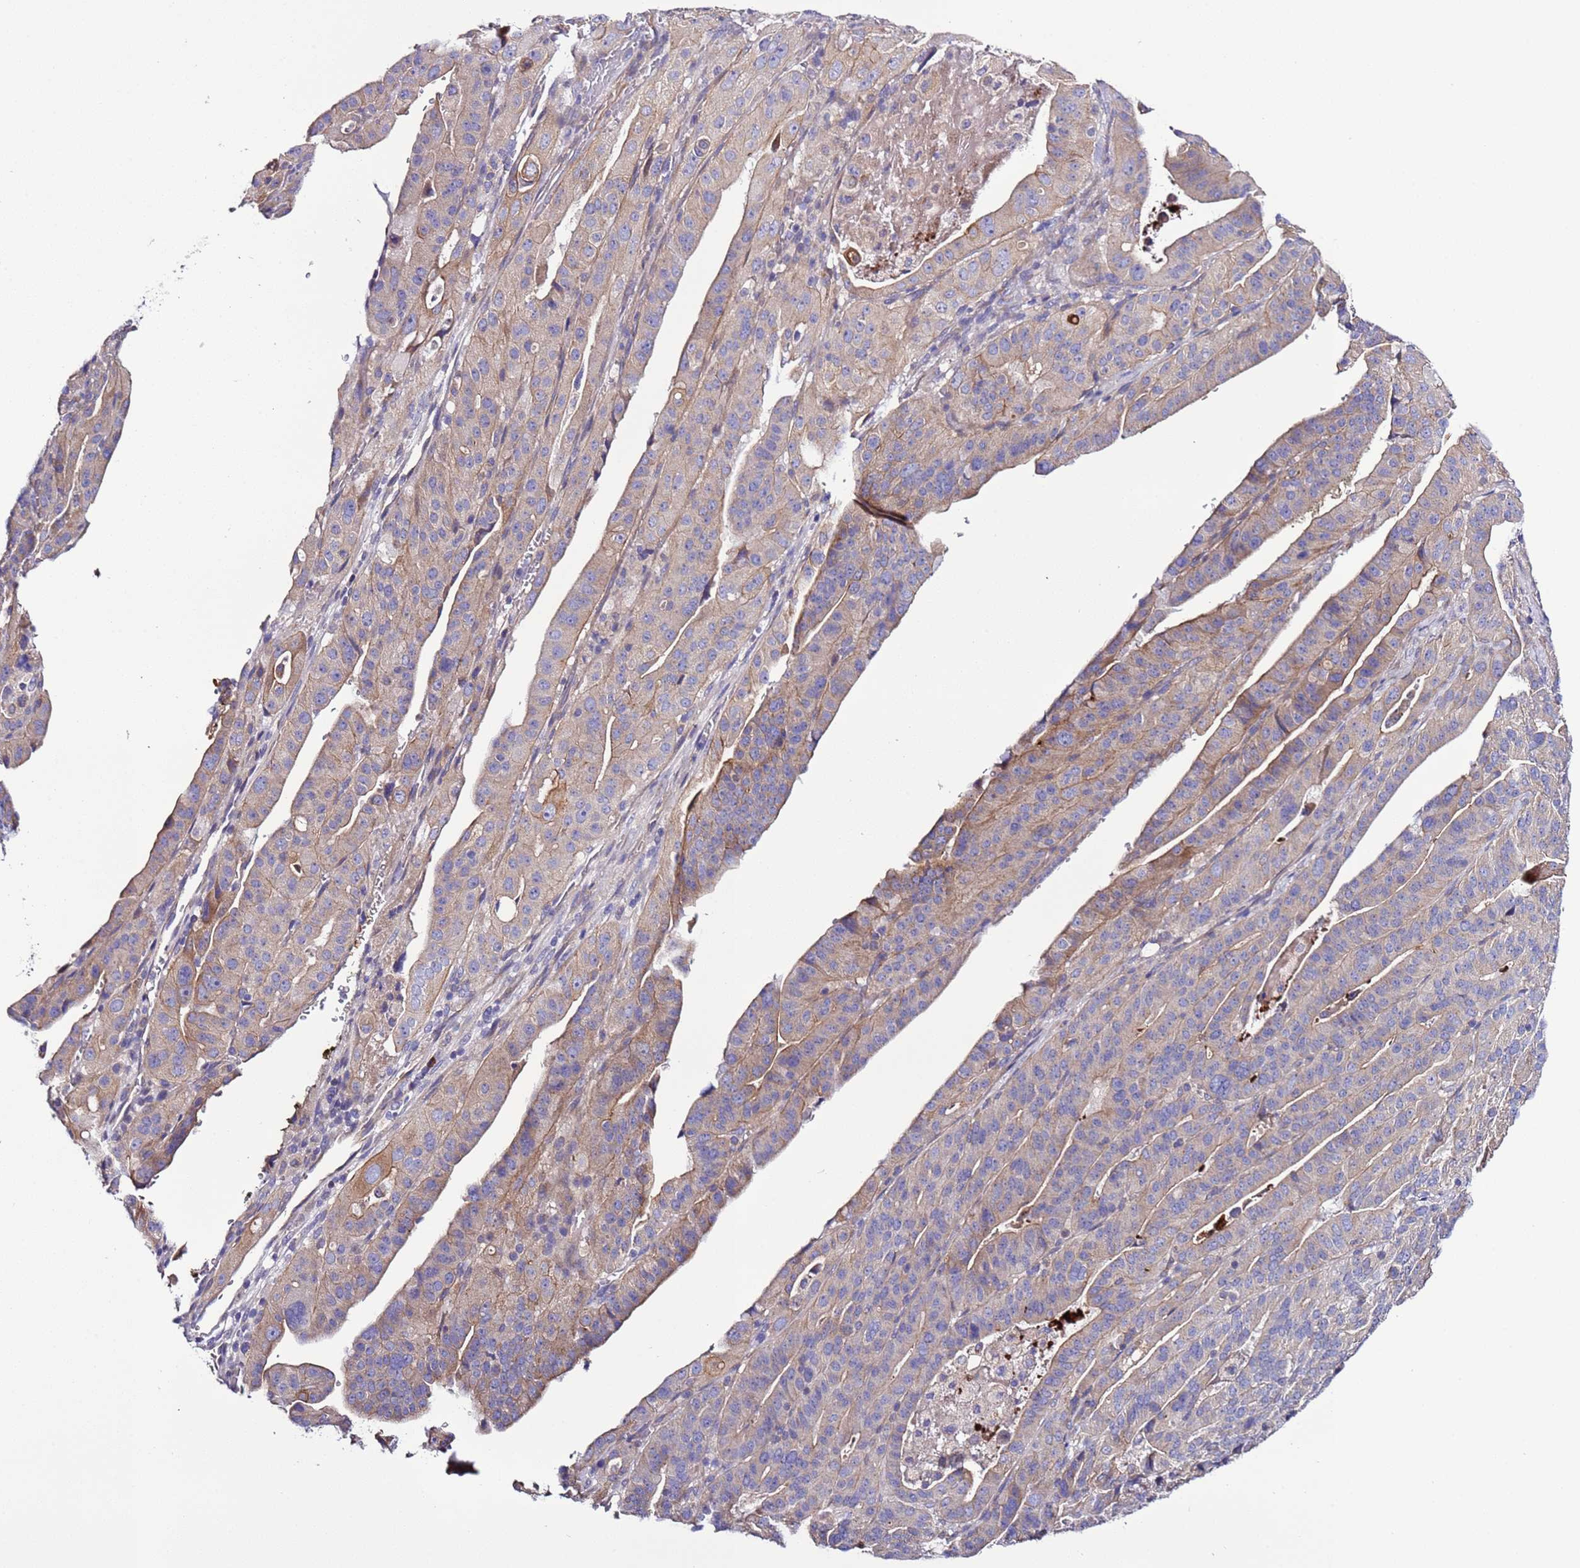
{"staining": {"intensity": "weak", "quantity": "25%-75%", "location": "cytoplasmic/membranous"}, "tissue": "stomach cancer", "cell_type": "Tumor cells", "image_type": "cancer", "snomed": [{"axis": "morphology", "description": "Adenocarcinoma, NOS"}, {"axis": "topography", "description": "Stomach"}], "caption": "Immunohistochemistry (IHC) histopathology image of stomach cancer stained for a protein (brown), which demonstrates low levels of weak cytoplasmic/membranous expression in about 25%-75% of tumor cells.", "gene": "SPCS1", "patient": {"sex": "male", "age": 48}}